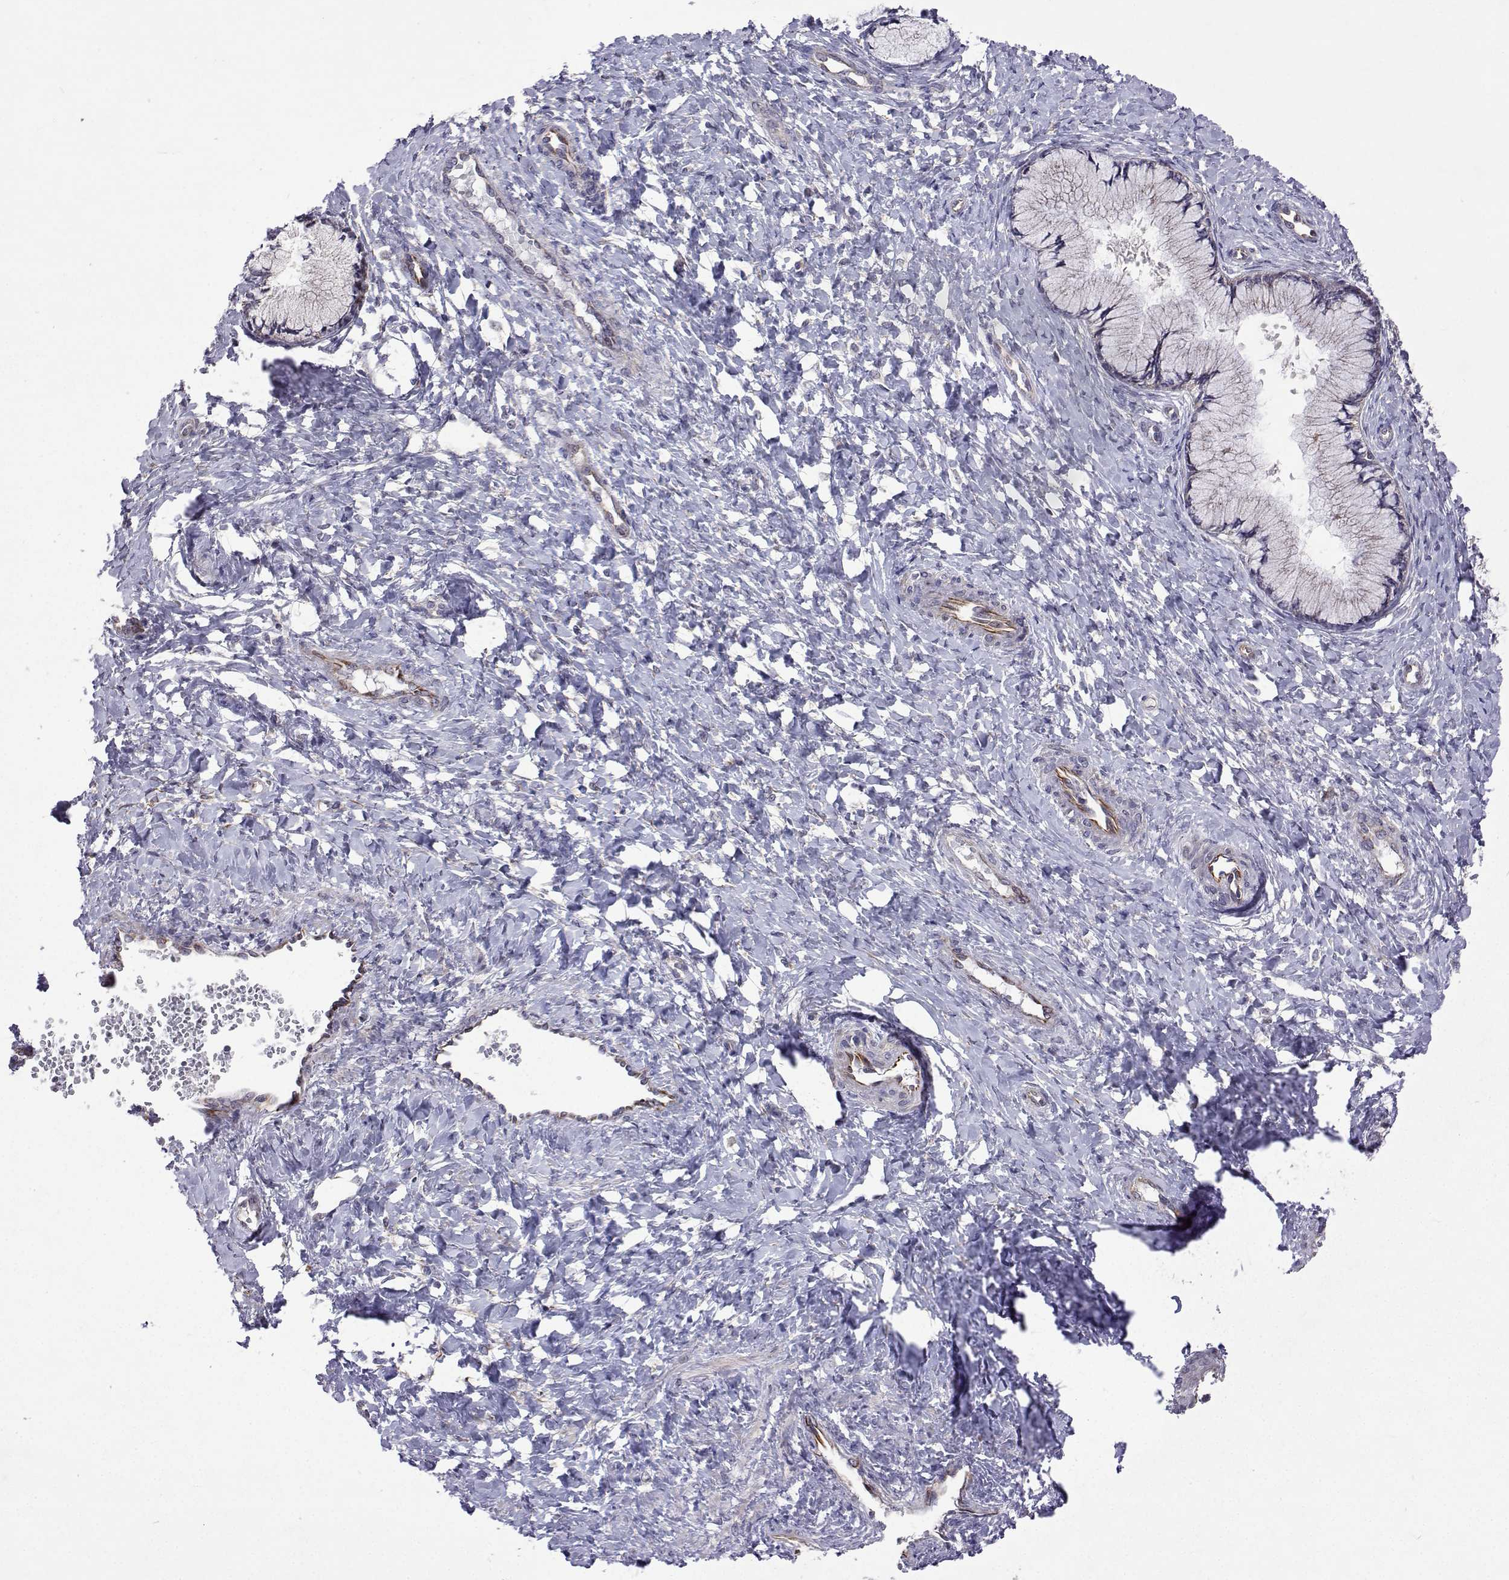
{"staining": {"intensity": "negative", "quantity": "none", "location": "none"}, "tissue": "cervix", "cell_type": "Glandular cells", "image_type": "normal", "snomed": [{"axis": "morphology", "description": "Normal tissue, NOS"}, {"axis": "topography", "description": "Cervix"}], "caption": "Immunohistochemical staining of unremarkable human cervix demonstrates no significant positivity in glandular cells. (DAB immunohistochemistry, high magnification).", "gene": "DHTKD1", "patient": {"sex": "female", "age": 37}}